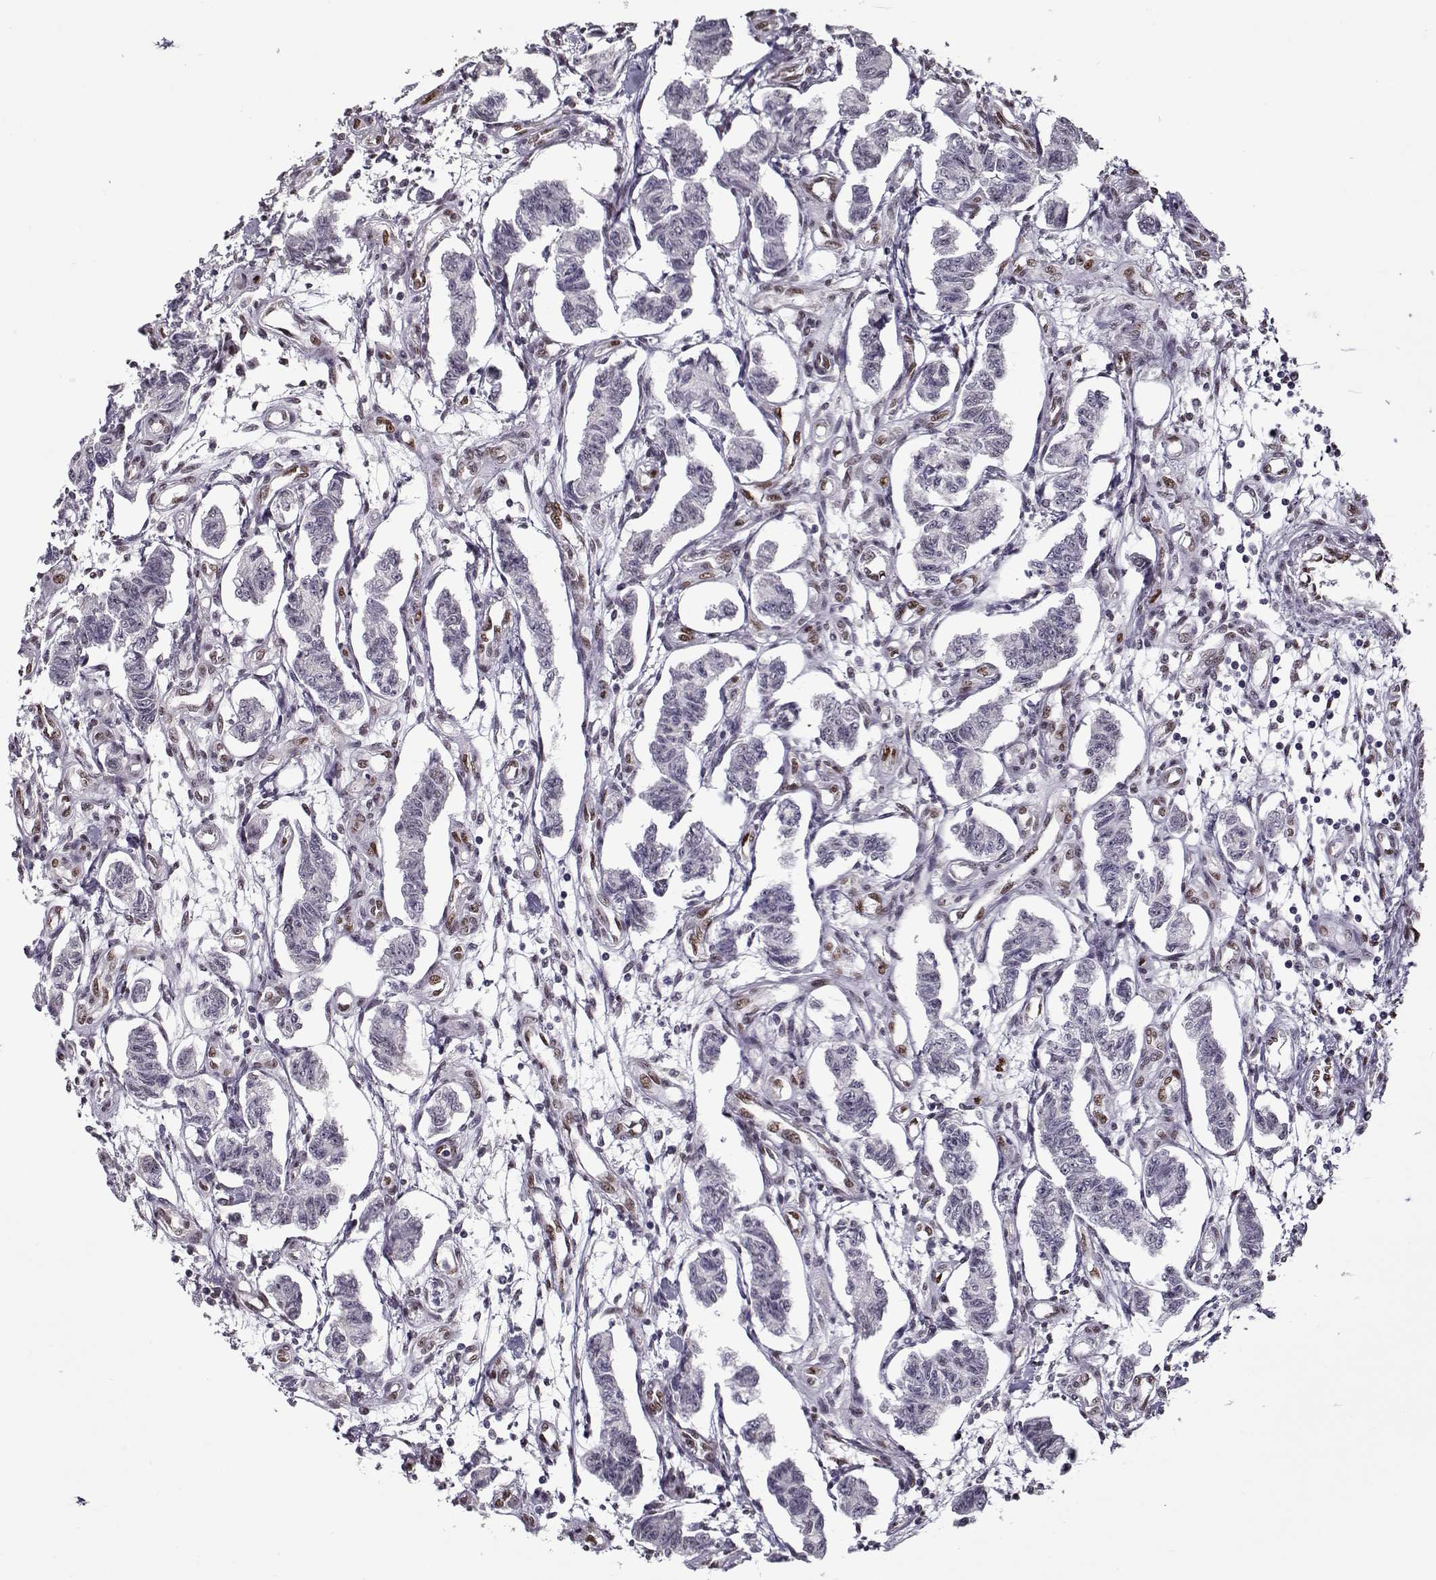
{"staining": {"intensity": "negative", "quantity": "none", "location": "none"}, "tissue": "carcinoid", "cell_type": "Tumor cells", "image_type": "cancer", "snomed": [{"axis": "morphology", "description": "Carcinoid, malignant, NOS"}, {"axis": "topography", "description": "Kidney"}], "caption": "Carcinoid stained for a protein using immunohistochemistry exhibits no positivity tumor cells.", "gene": "PRMT8", "patient": {"sex": "female", "age": 41}}